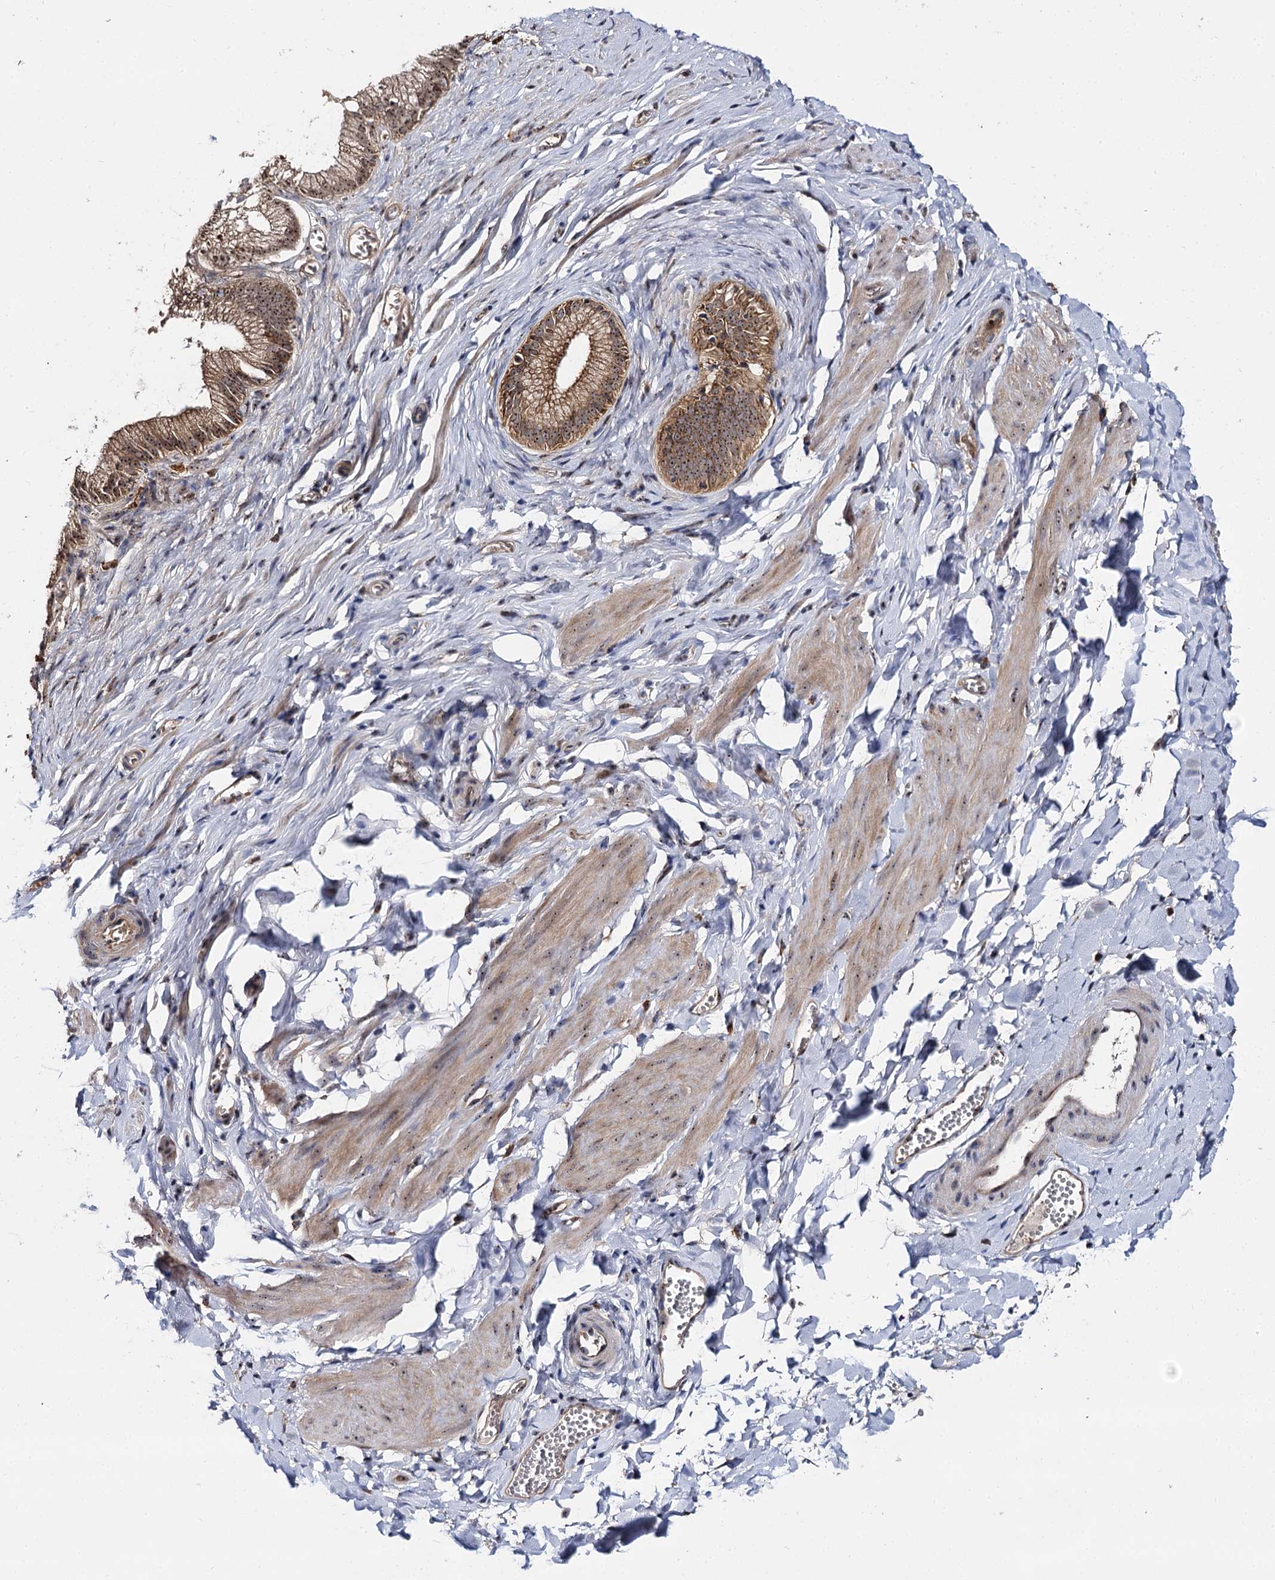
{"staining": {"intensity": "moderate", "quantity": ">75%", "location": "nuclear"}, "tissue": "adipose tissue", "cell_type": "Adipocytes", "image_type": "normal", "snomed": [{"axis": "morphology", "description": "Normal tissue, NOS"}, {"axis": "topography", "description": "Gallbladder"}, {"axis": "topography", "description": "Peripheral nerve tissue"}], "caption": "About >75% of adipocytes in benign human adipose tissue demonstrate moderate nuclear protein expression as visualized by brown immunohistochemical staining.", "gene": "SUPT20H", "patient": {"sex": "male", "age": 38}}